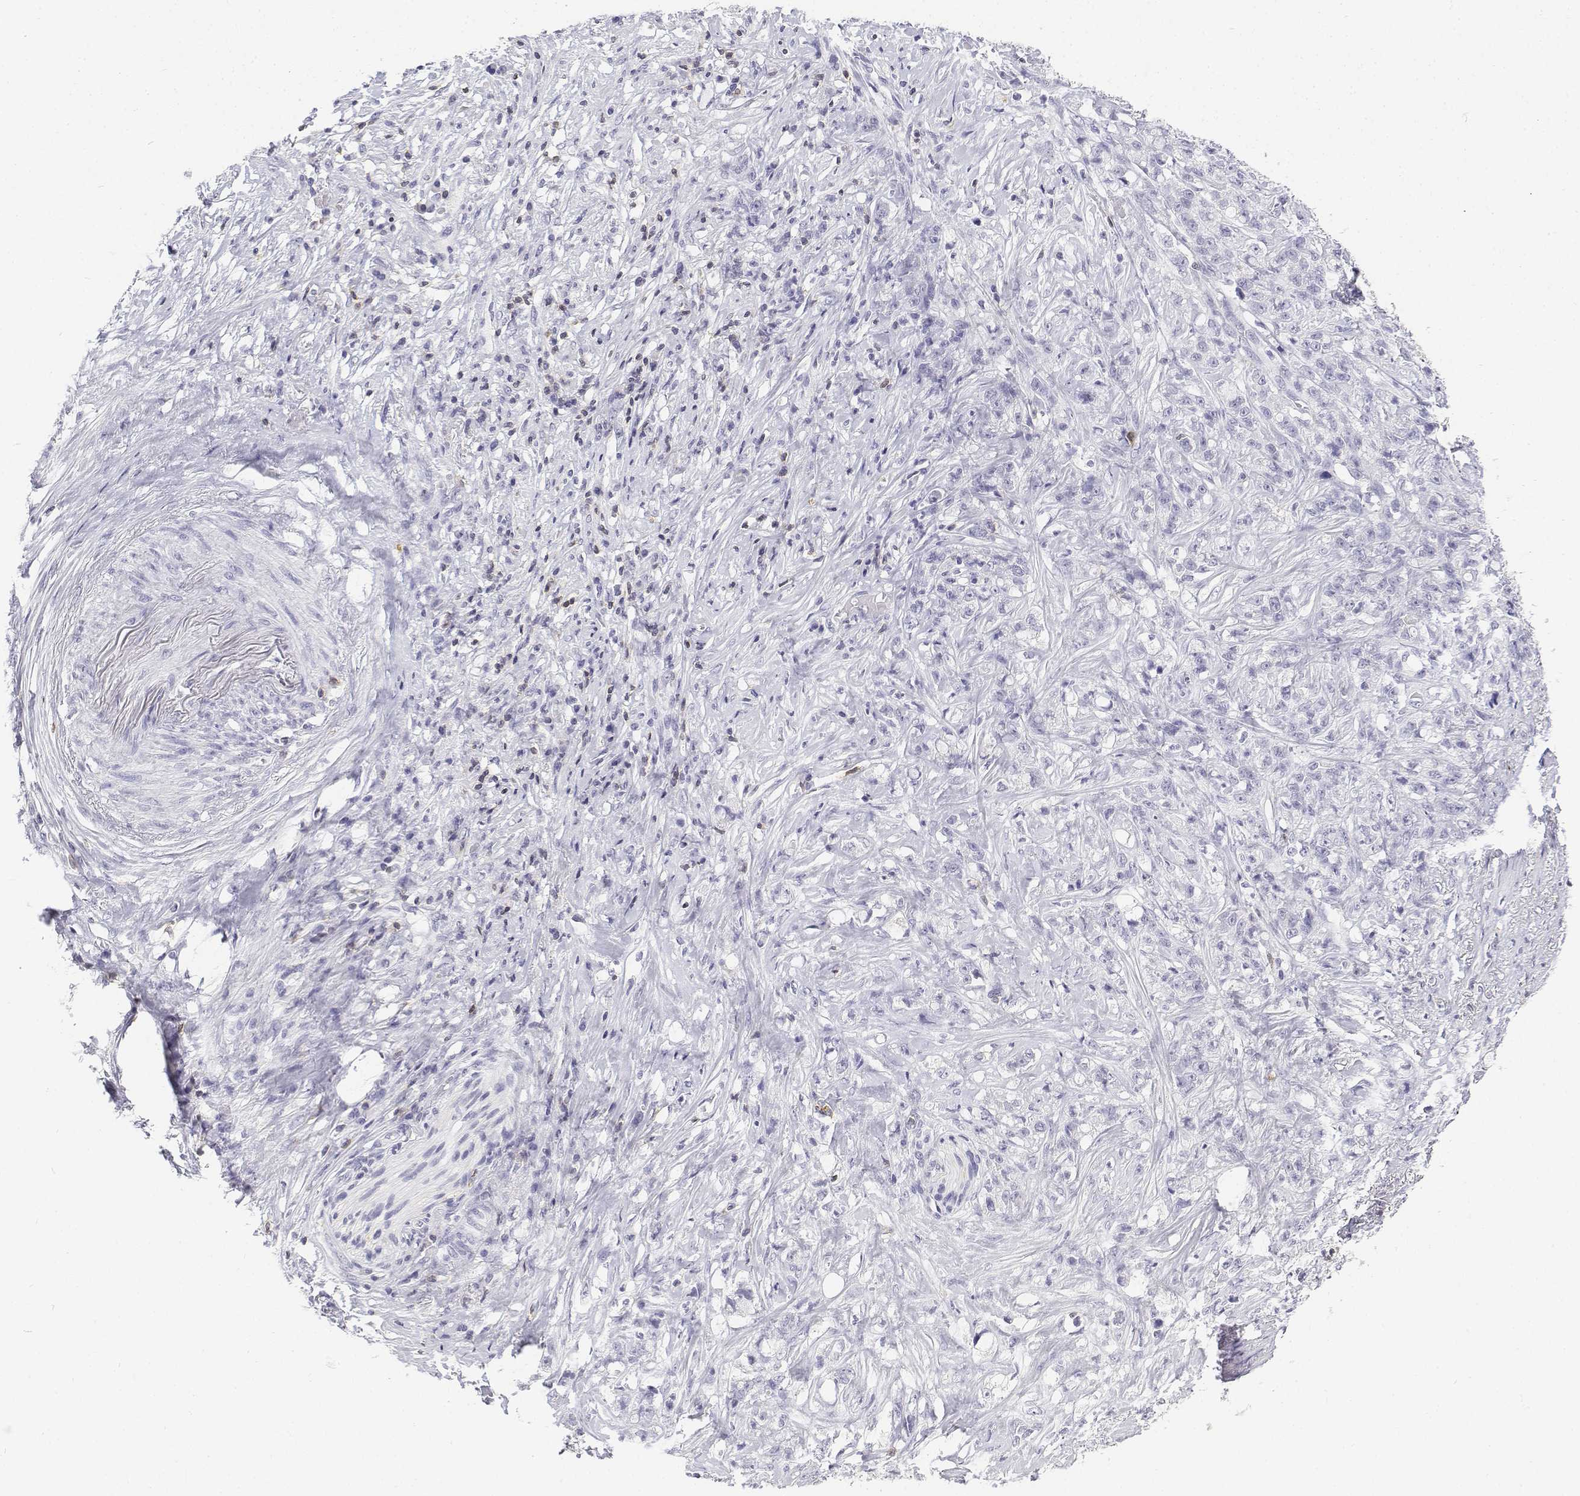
{"staining": {"intensity": "negative", "quantity": "none", "location": "none"}, "tissue": "stomach cancer", "cell_type": "Tumor cells", "image_type": "cancer", "snomed": [{"axis": "morphology", "description": "Adenocarcinoma, NOS"}, {"axis": "topography", "description": "Stomach, lower"}], "caption": "Immunohistochemistry (IHC) micrograph of human stomach adenocarcinoma stained for a protein (brown), which demonstrates no staining in tumor cells.", "gene": "CD3E", "patient": {"sex": "male", "age": 88}}